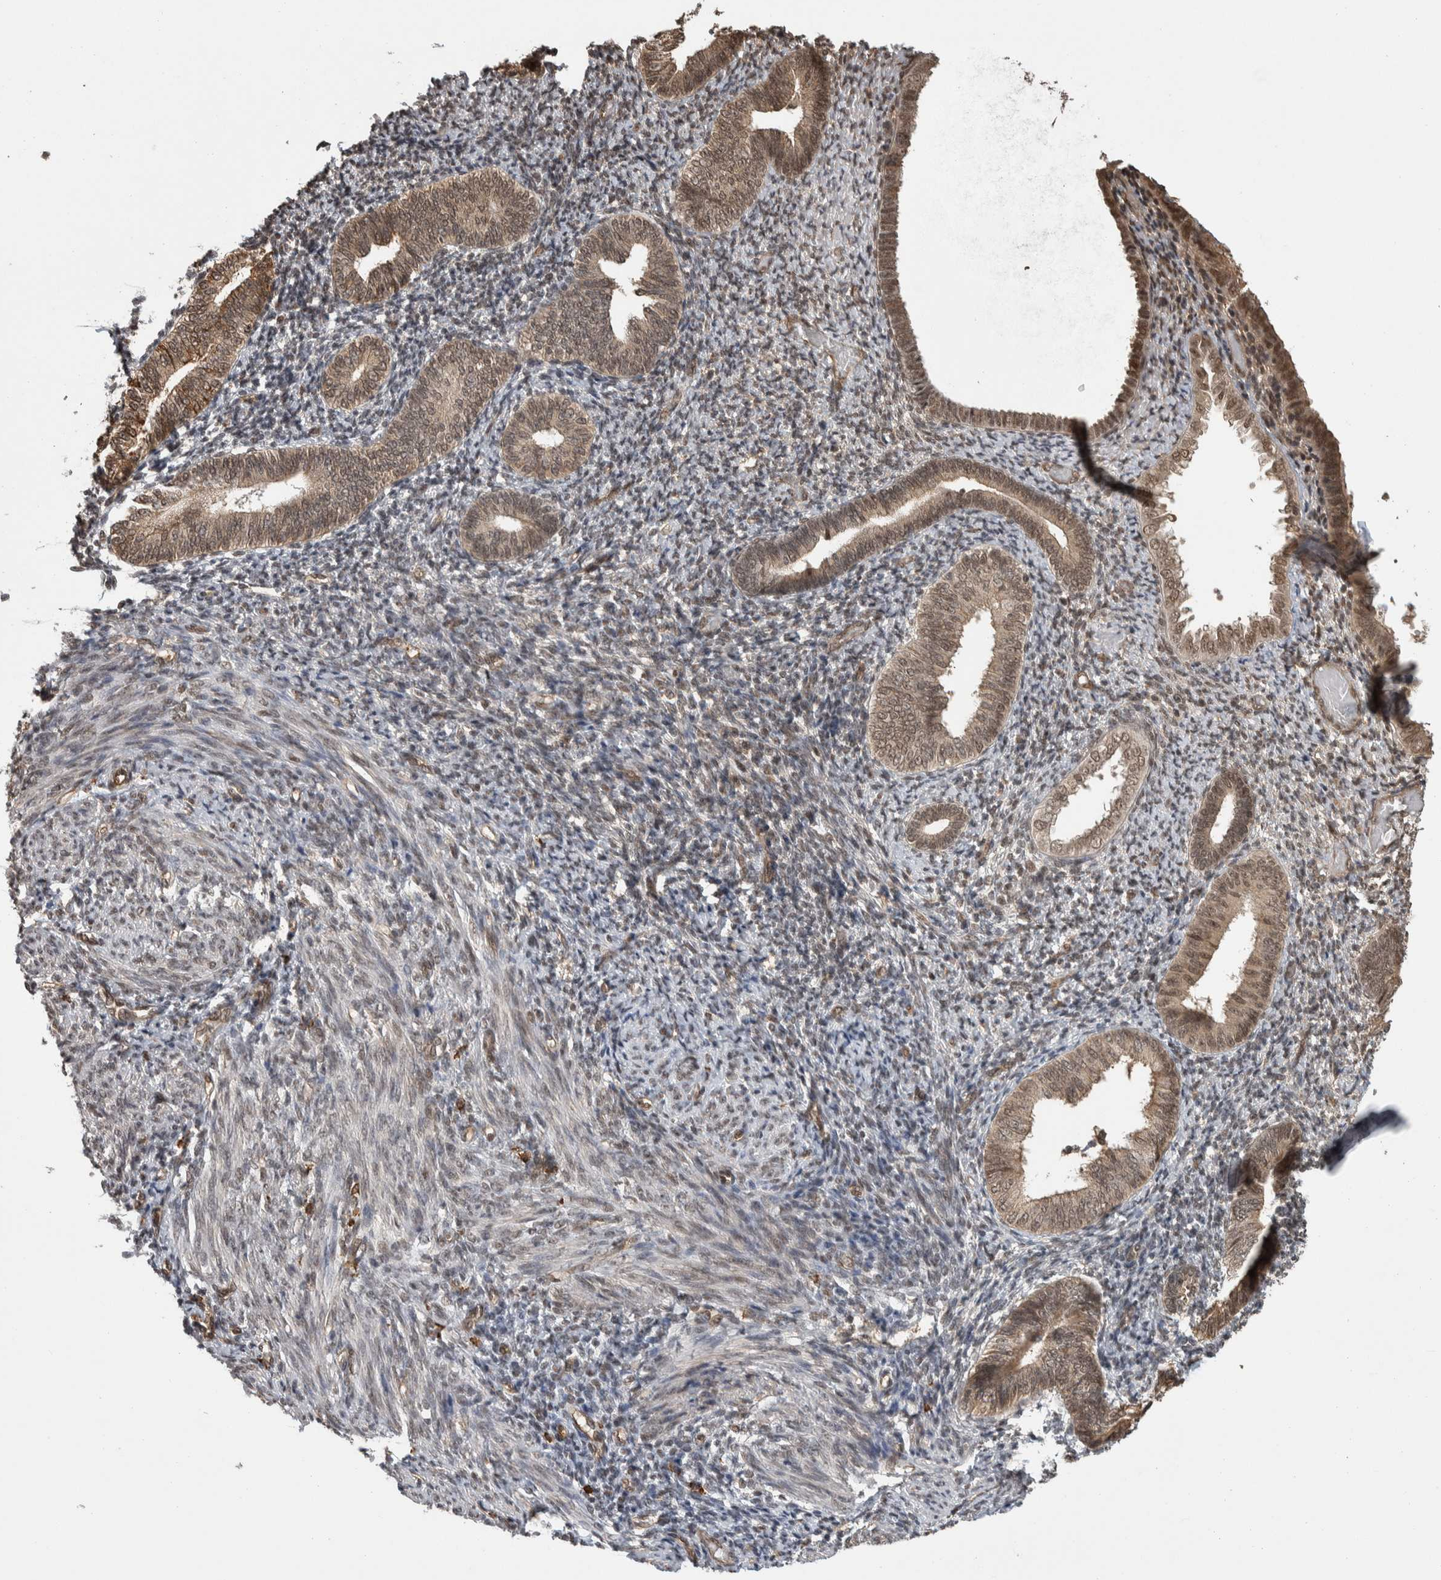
{"staining": {"intensity": "negative", "quantity": "none", "location": "none"}, "tissue": "endometrium", "cell_type": "Cells in endometrial stroma", "image_type": "normal", "snomed": [{"axis": "morphology", "description": "Normal tissue, NOS"}, {"axis": "topography", "description": "Endometrium"}], "caption": "Immunohistochemistry (IHC) image of unremarkable human endometrium stained for a protein (brown), which exhibits no expression in cells in endometrial stroma. Brightfield microscopy of immunohistochemistry (IHC) stained with DAB (3,3'-diaminobenzidine) (brown) and hematoxylin (blue), captured at high magnification.", "gene": "ZNF592", "patient": {"sex": "female", "age": 66}}